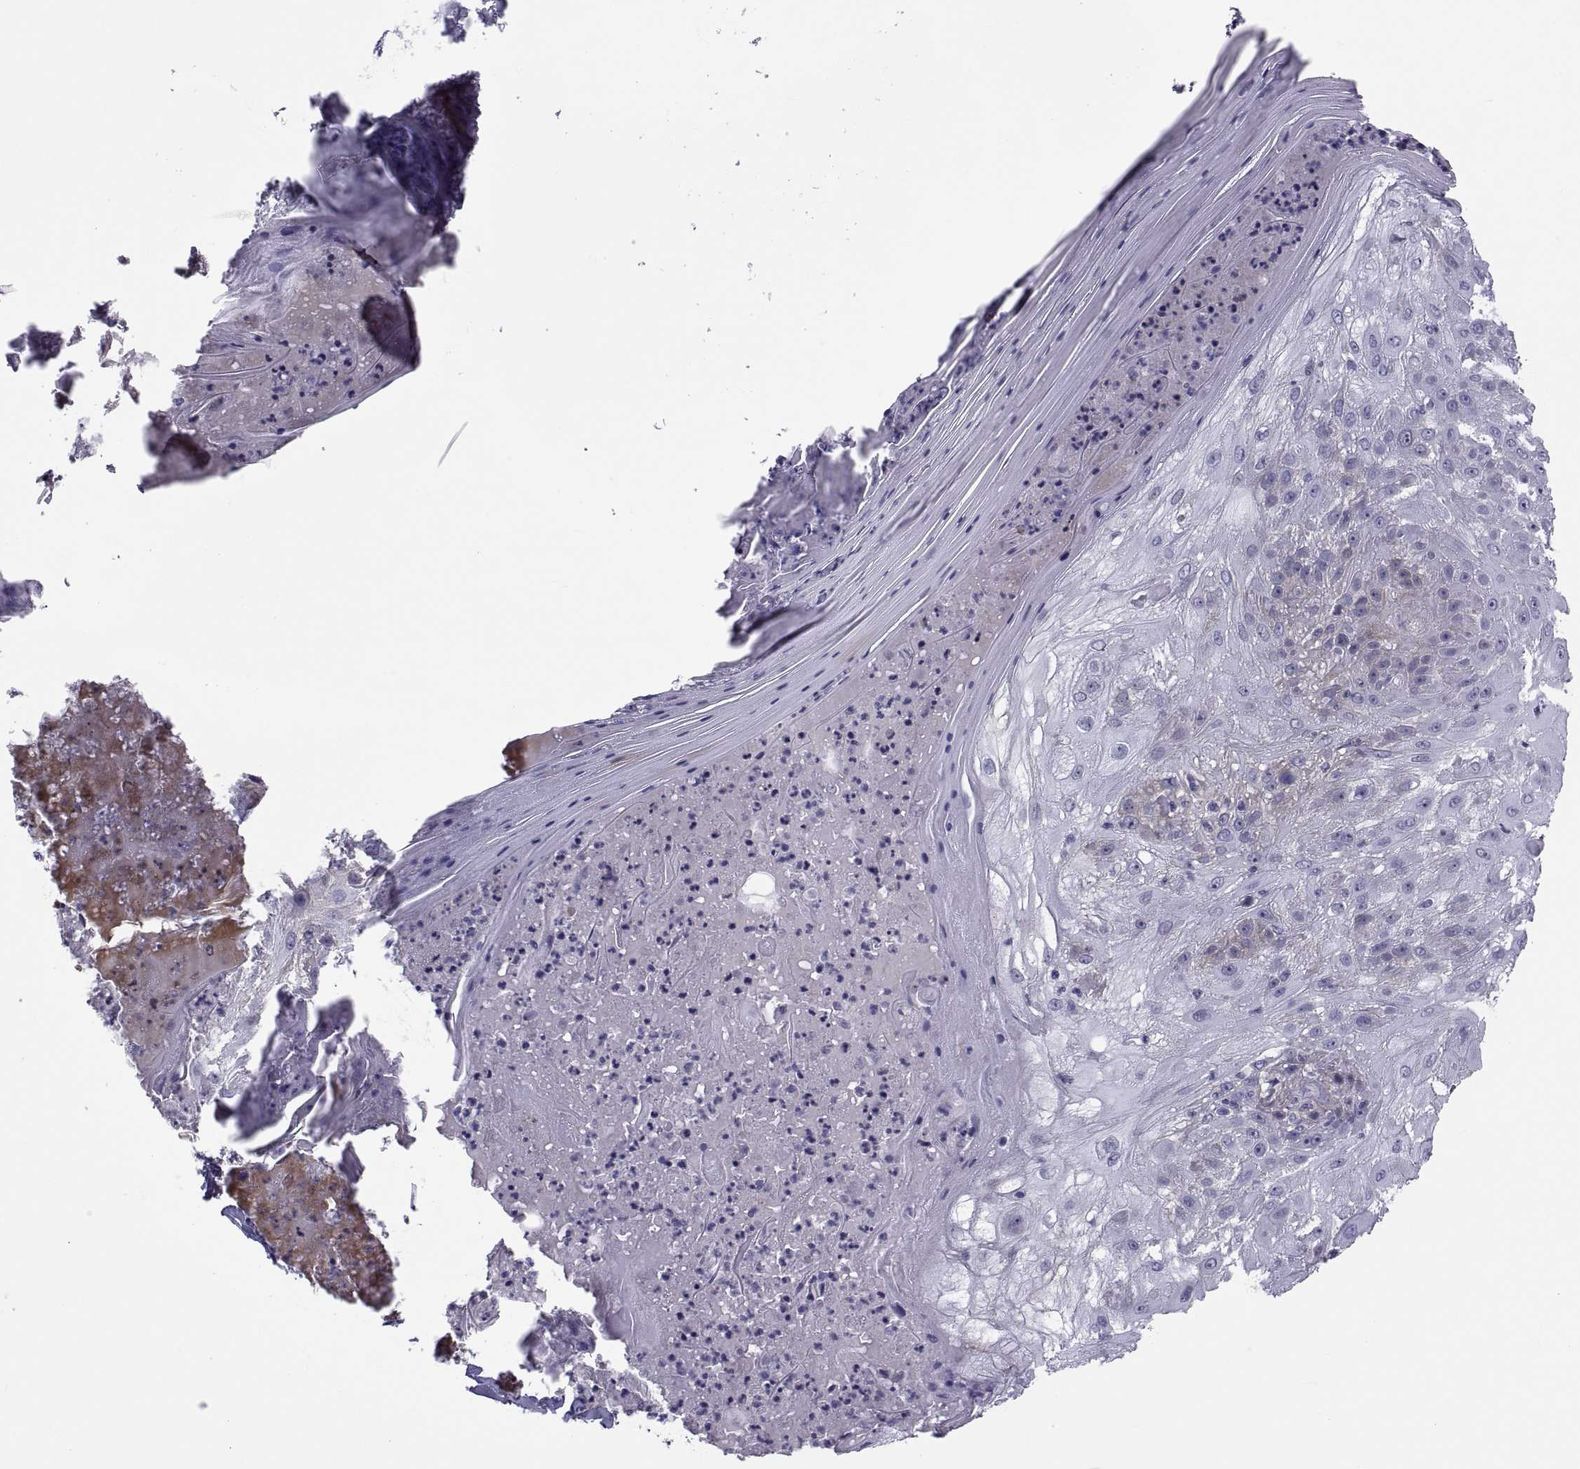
{"staining": {"intensity": "weak", "quantity": "<25%", "location": "cytoplasmic/membranous"}, "tissue": "skin cancer", "cell_type": "Tumor cells", "image_type": "cancer", "snomed": [{"axis": "morphology", "description": "Normal tissue, NOS"}, {"axis": "morphology", "description": "Squamous cell carcinoma, NOS"}, {"axis": "topography", "description": "Skin"}], "caption": "Squamous cell carcinoma (skin) was stained to show a protein in brown. There is no significant expression in tumor cells.", "gene": "TMEM158", "patient": {"sex": "female", "age": 83}}